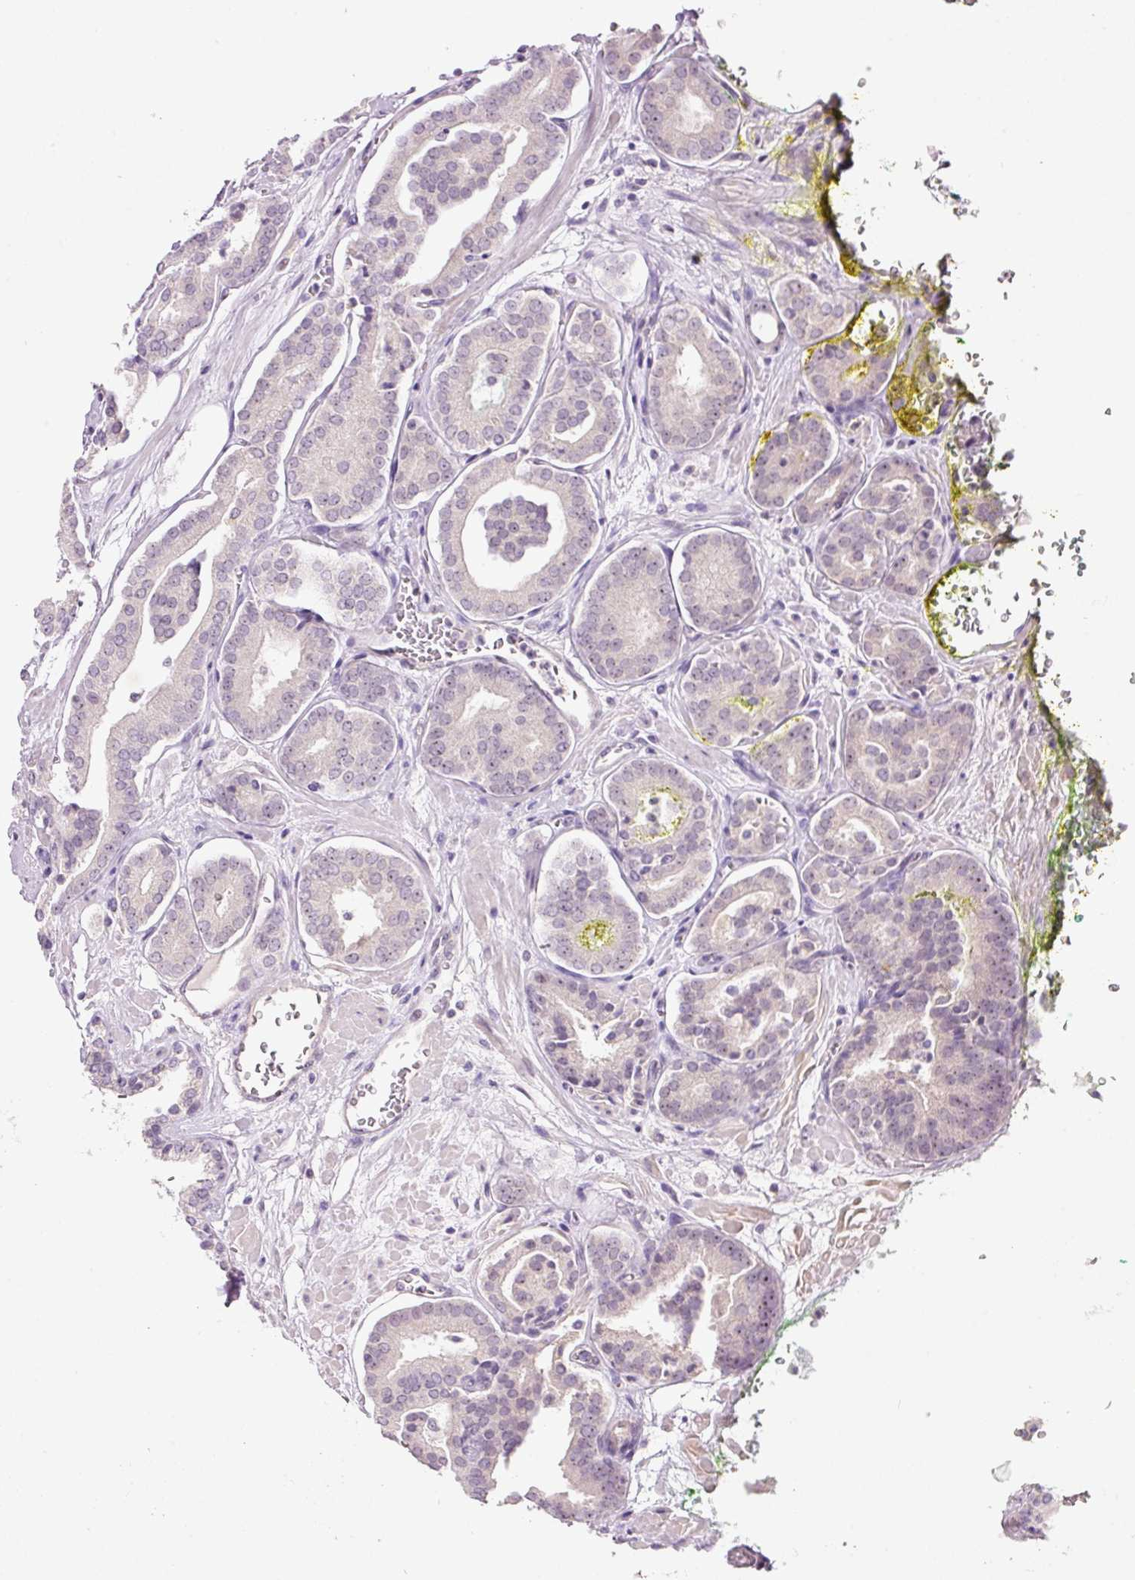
{"staining": {"intensity": "negative", "quantity": "none", "location": "none"}, "tissue": "prostate cancer", "cell_type": "Tumor cells", "image_type": "cancer", "snomed": [{"axis": "morphology", "description": "Adenocarcinoma, High grade"}, {"axis": "topography", "description": "Prostate"}], "caption": "High magnification brightfield microscopy of prostate cancer (adenocarcinoma (high-grade)) stained with DAB (brown) and counterstained with hematoxylin (blue): tumor cells show no significant staining.", "gene": "GCG", "patient": {"sex": "male", "age": 66}}